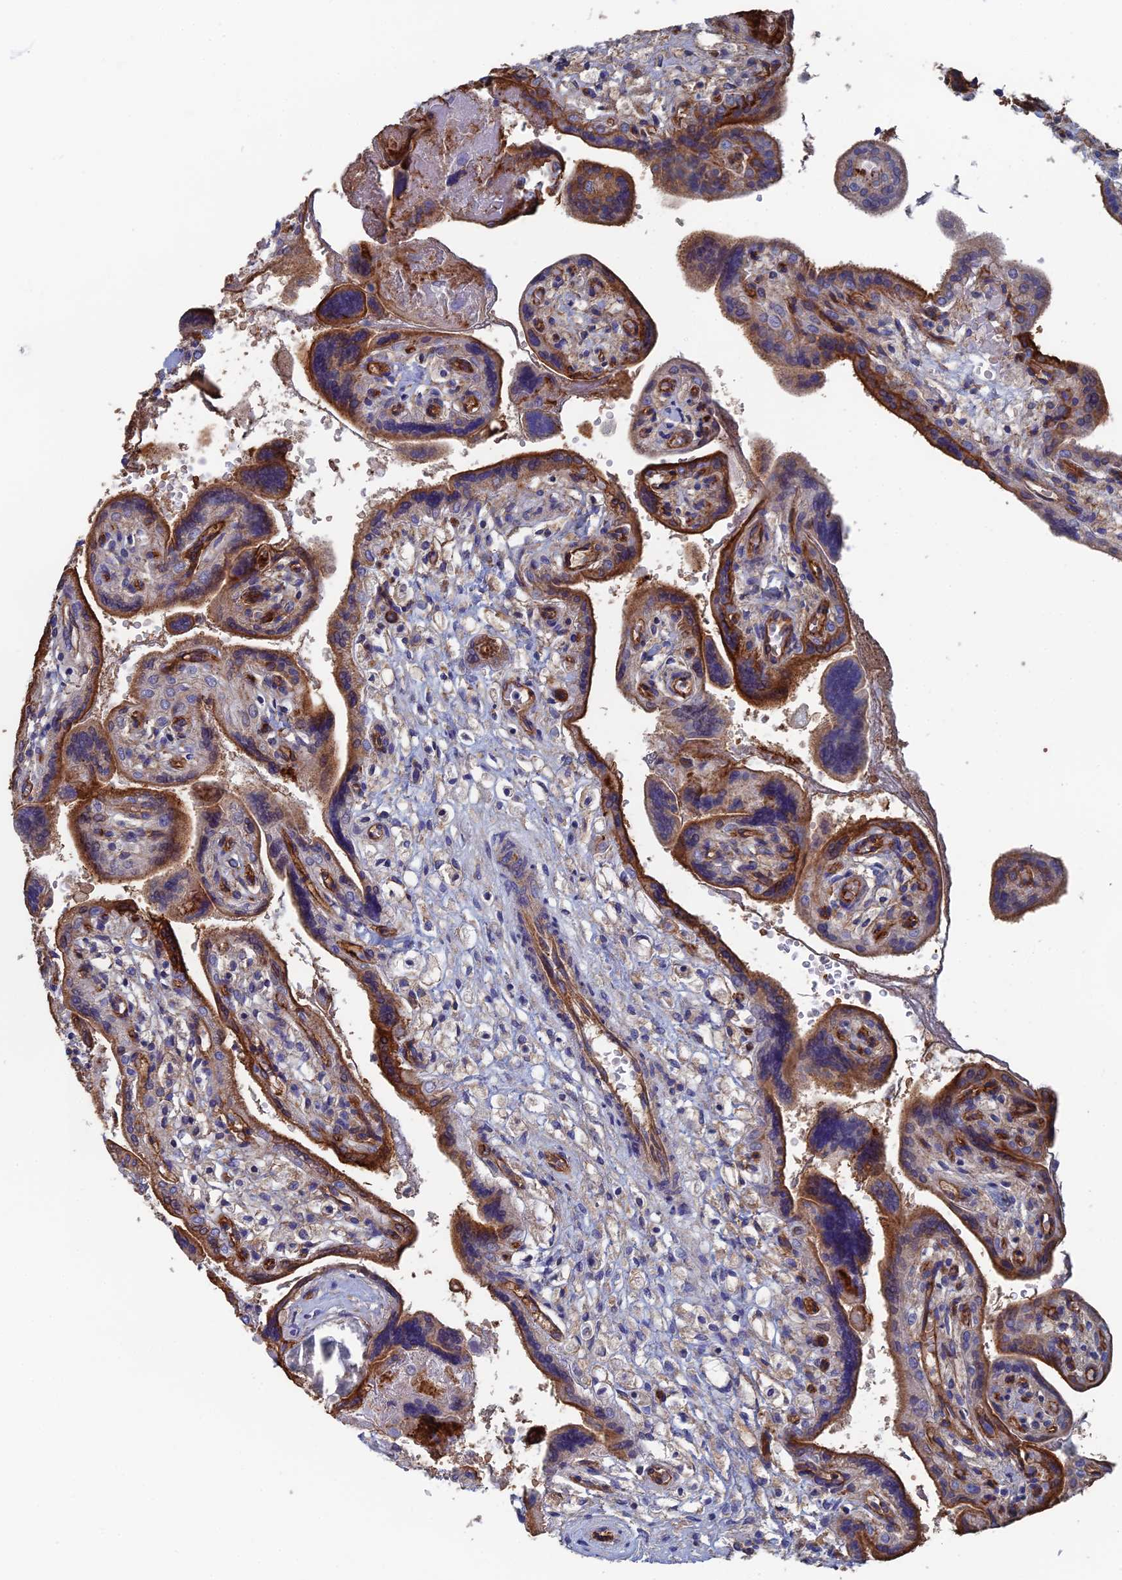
{"staining": {"intensity": "moderate", "quantity": ">75%", "location": "cytoplasmic/membranous"}, "tissue": "placenta", "cell_type": "Trophoblastic cells", "image_type": "normal", "snomed": [{"axis": "morphology", "description": "Normal tissue, NOS"}, {"axis": "topography", "description": "Placenta"}], "caption": "Trophoblastic cells reveal medium levels of moderate cytoplasmic/membranous expression in approximately >75% of cells in unremarkable placenta.", "gene": "SNX11", "patient": {"sex": "female", "age": 37}}